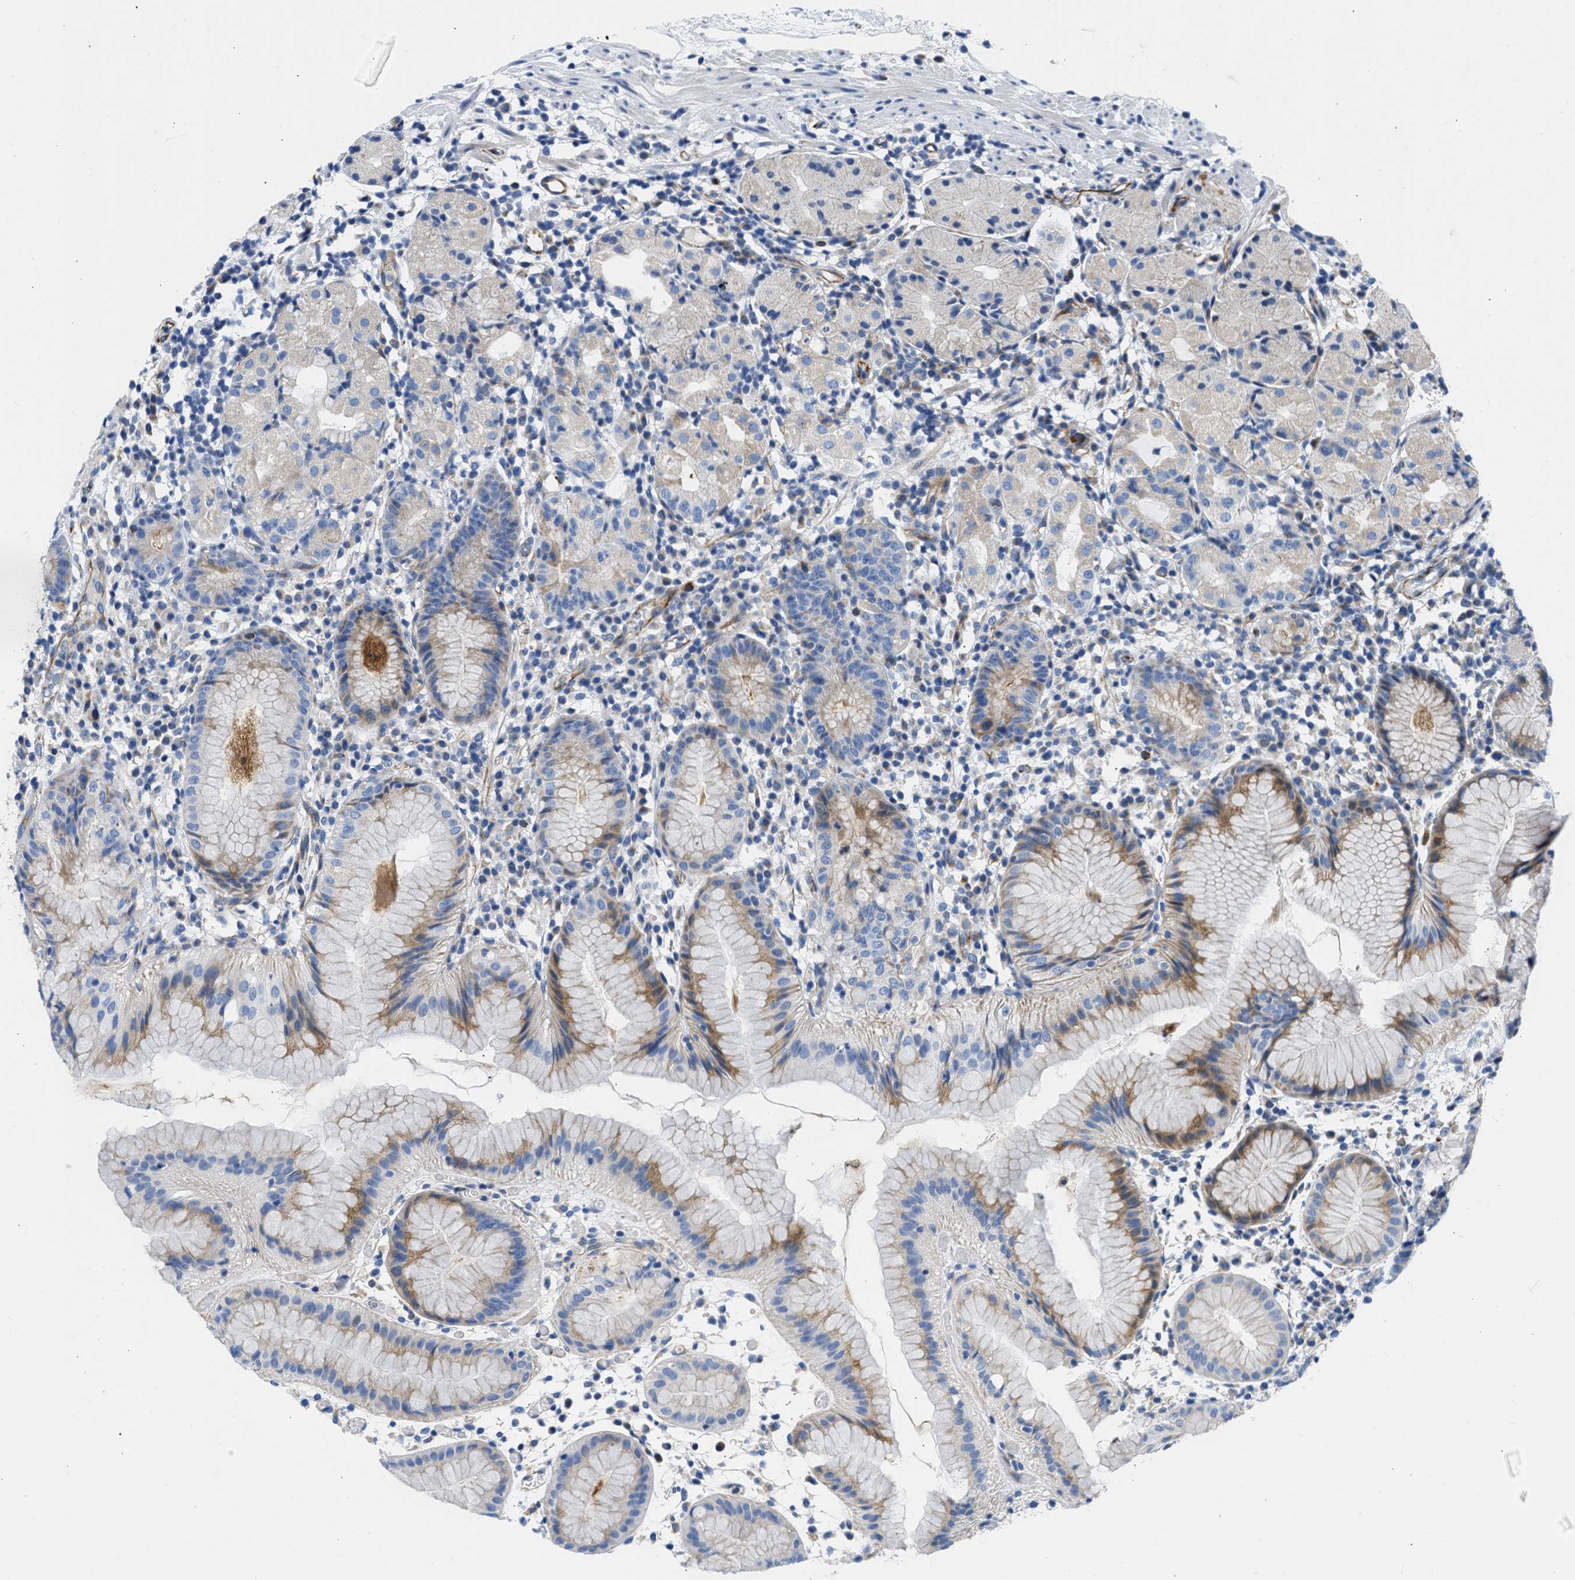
{"staining": {"intensity": "moderate", "quantity": "25%-75%", "location": "cytoplasmic/membranous"}, "tissue": "stomach", "cell_type": "Glandular cells", "image_type": "normal", "snomed": [{"axis": "morphology", "description": "Normal tissue, NOS"}, {"axis": "topography", "description": "Stomach"}, {"axis": "topography", "description": "Stomach, lower"}], "caption": "An image of stomach stained for a protein reveals moderate cytoplasmic/membranous brown staining in glandular cells.", "gene": "ULK4", "patient": {"sex": "female", "age": 75}}